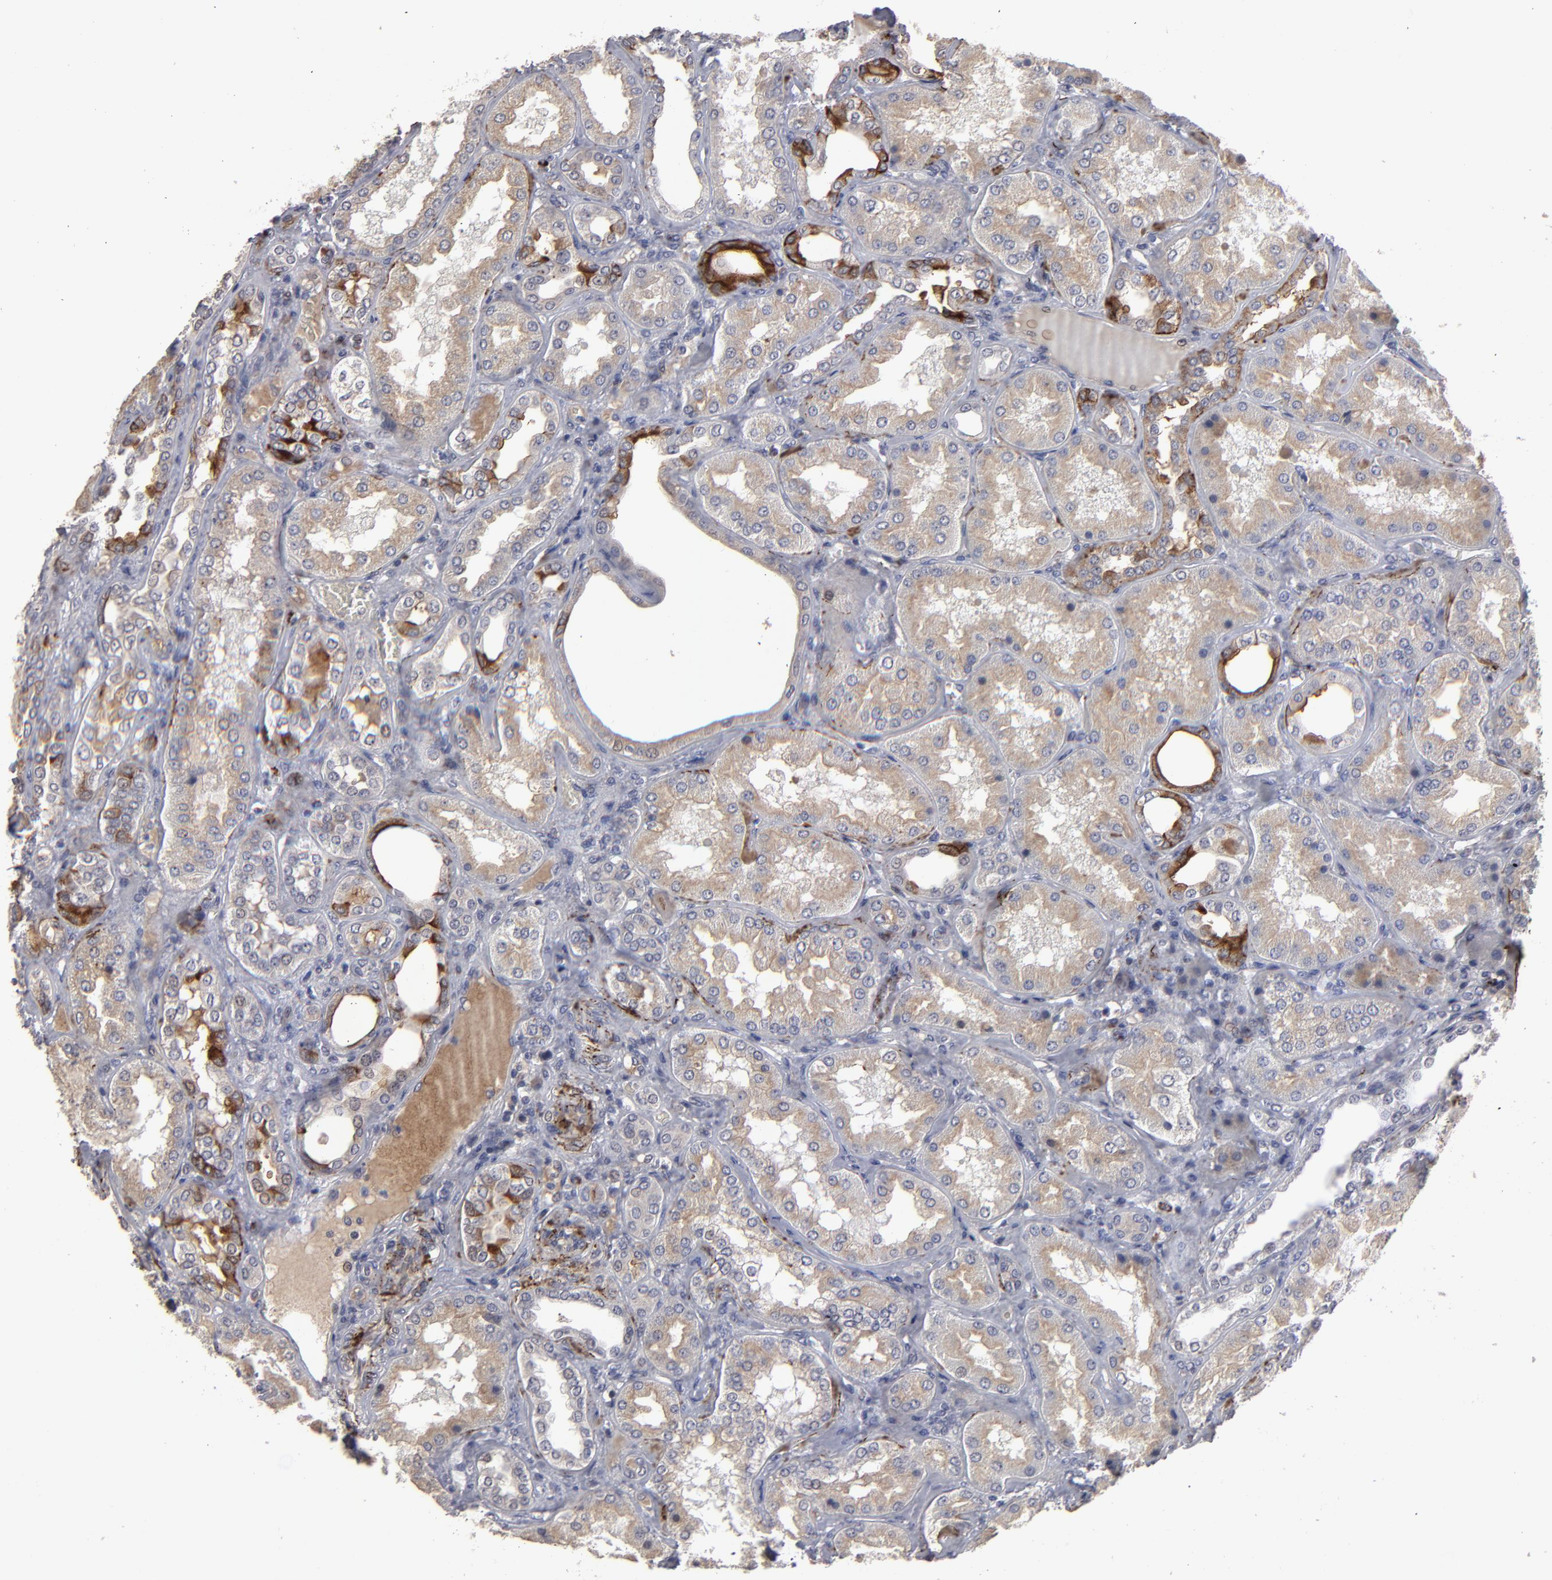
{"staining": {"intensity": "negative", "quantity": "none", "location": "none"}, "tissue": "kidney", "cell_type": "Cells in glomeruli", "image_type": "normal", "snomed": [{"axis": "morphology", "description": "Normal tissue, NOS"}, {"axis": "topography", "description": "Kidney"}], "caption": "Cells in glomeruli show no significant staining in normal kidney.", "gene": "GPM6B", "patient": {"sex": "female", "age": 56}}